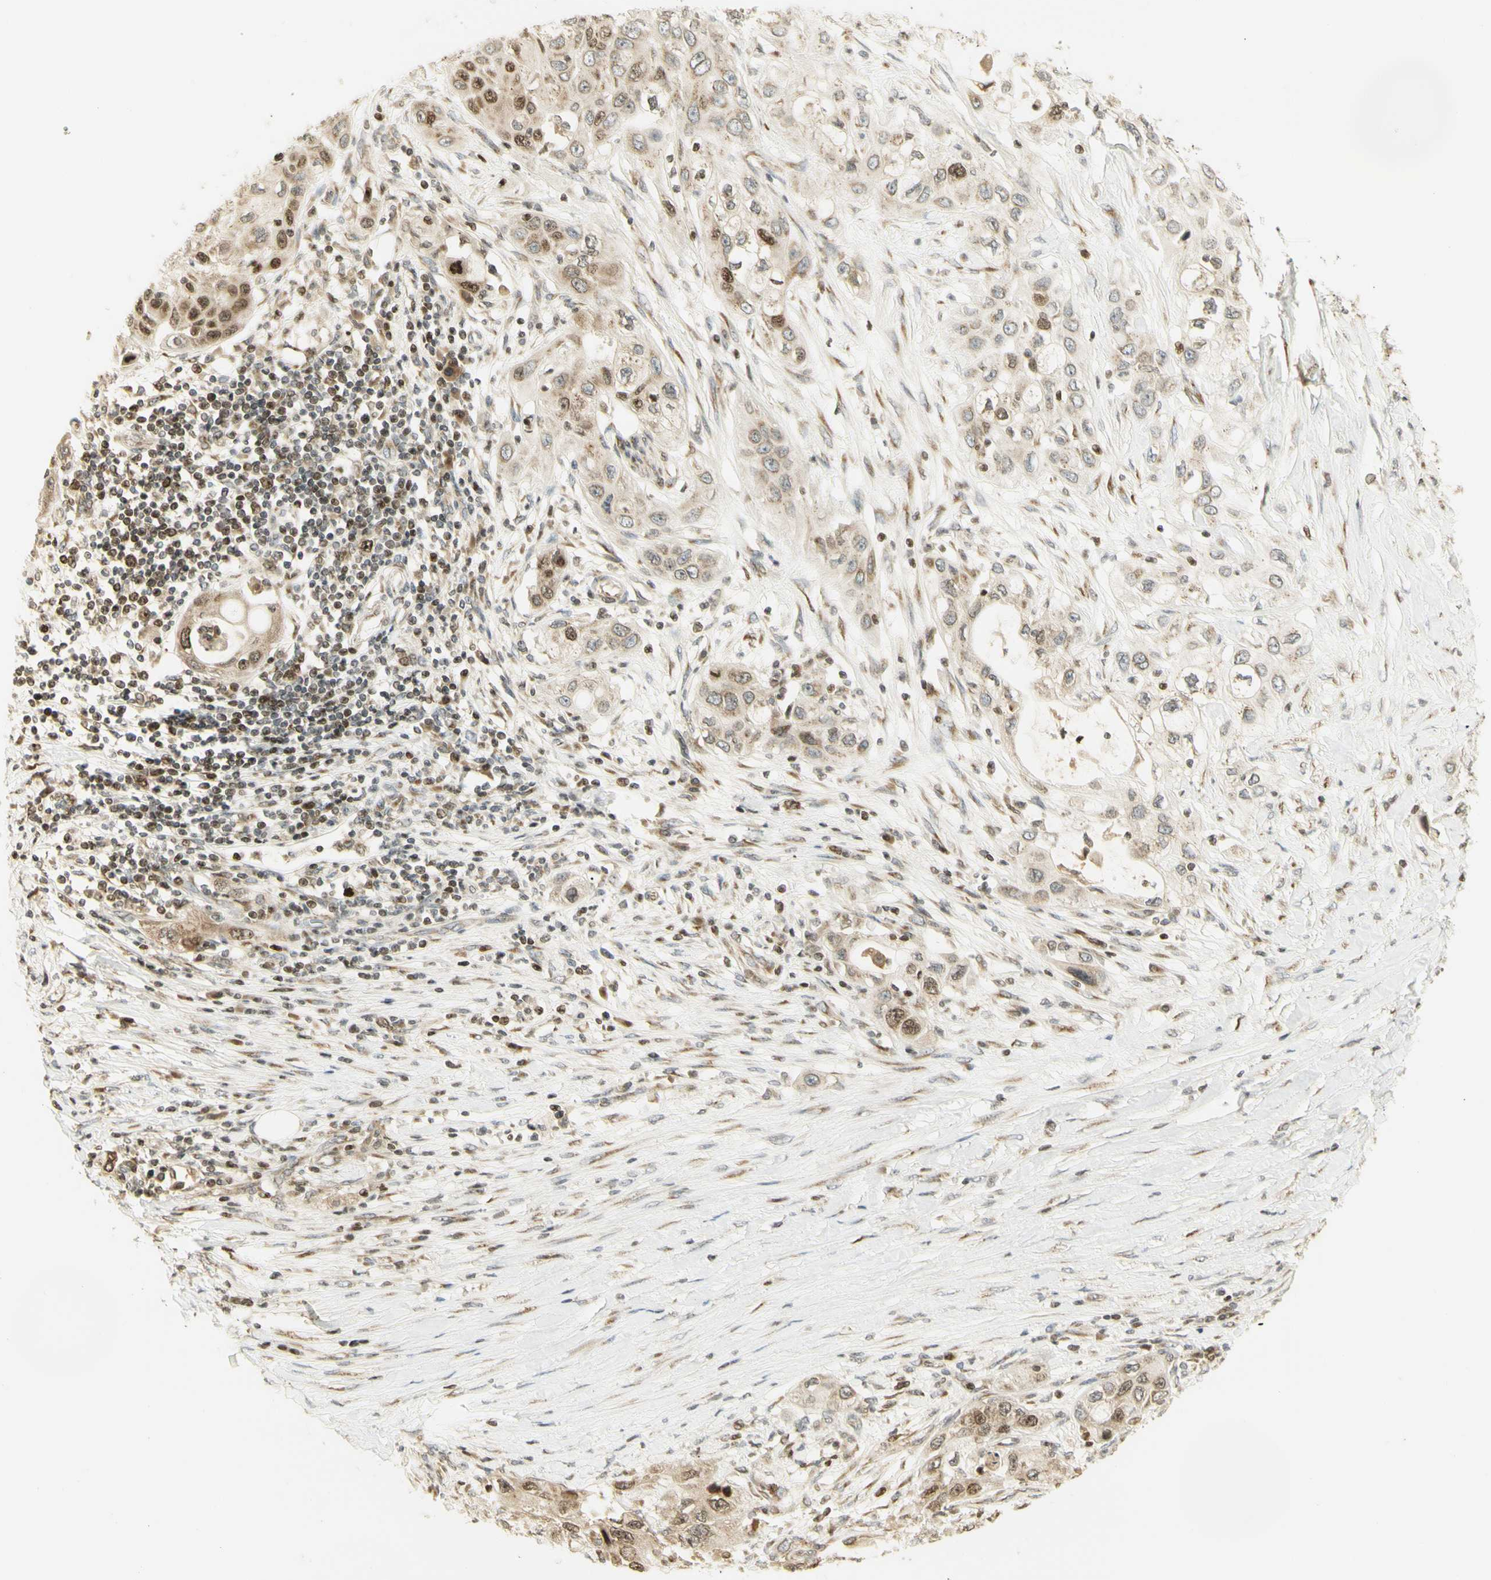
{"staining": {"intensity": "moderate", "quantity": "25%-75%", "location": "cytoplasmic/membranous,nuclear"}, "tissue": "pancreatic cancer", "cell_type": "Tumor cells", "image_type": "cancer", "snomed": [{"axis": "morphology", "description": "Adenocarcinoma, NOS"}, {"axis": "topography", "description": "Pancreas"}], "caption": "Protein staining demonstrates moderate cytoplasmic/membranous and nuclear expression in approximately 25%-75% of tumor cells in pancreatic adenocarcinoma. (IHC, brightfield microscopy, high magnification).", "gene": "KIF11", "patient": {"sex": "female", "age": 70}}